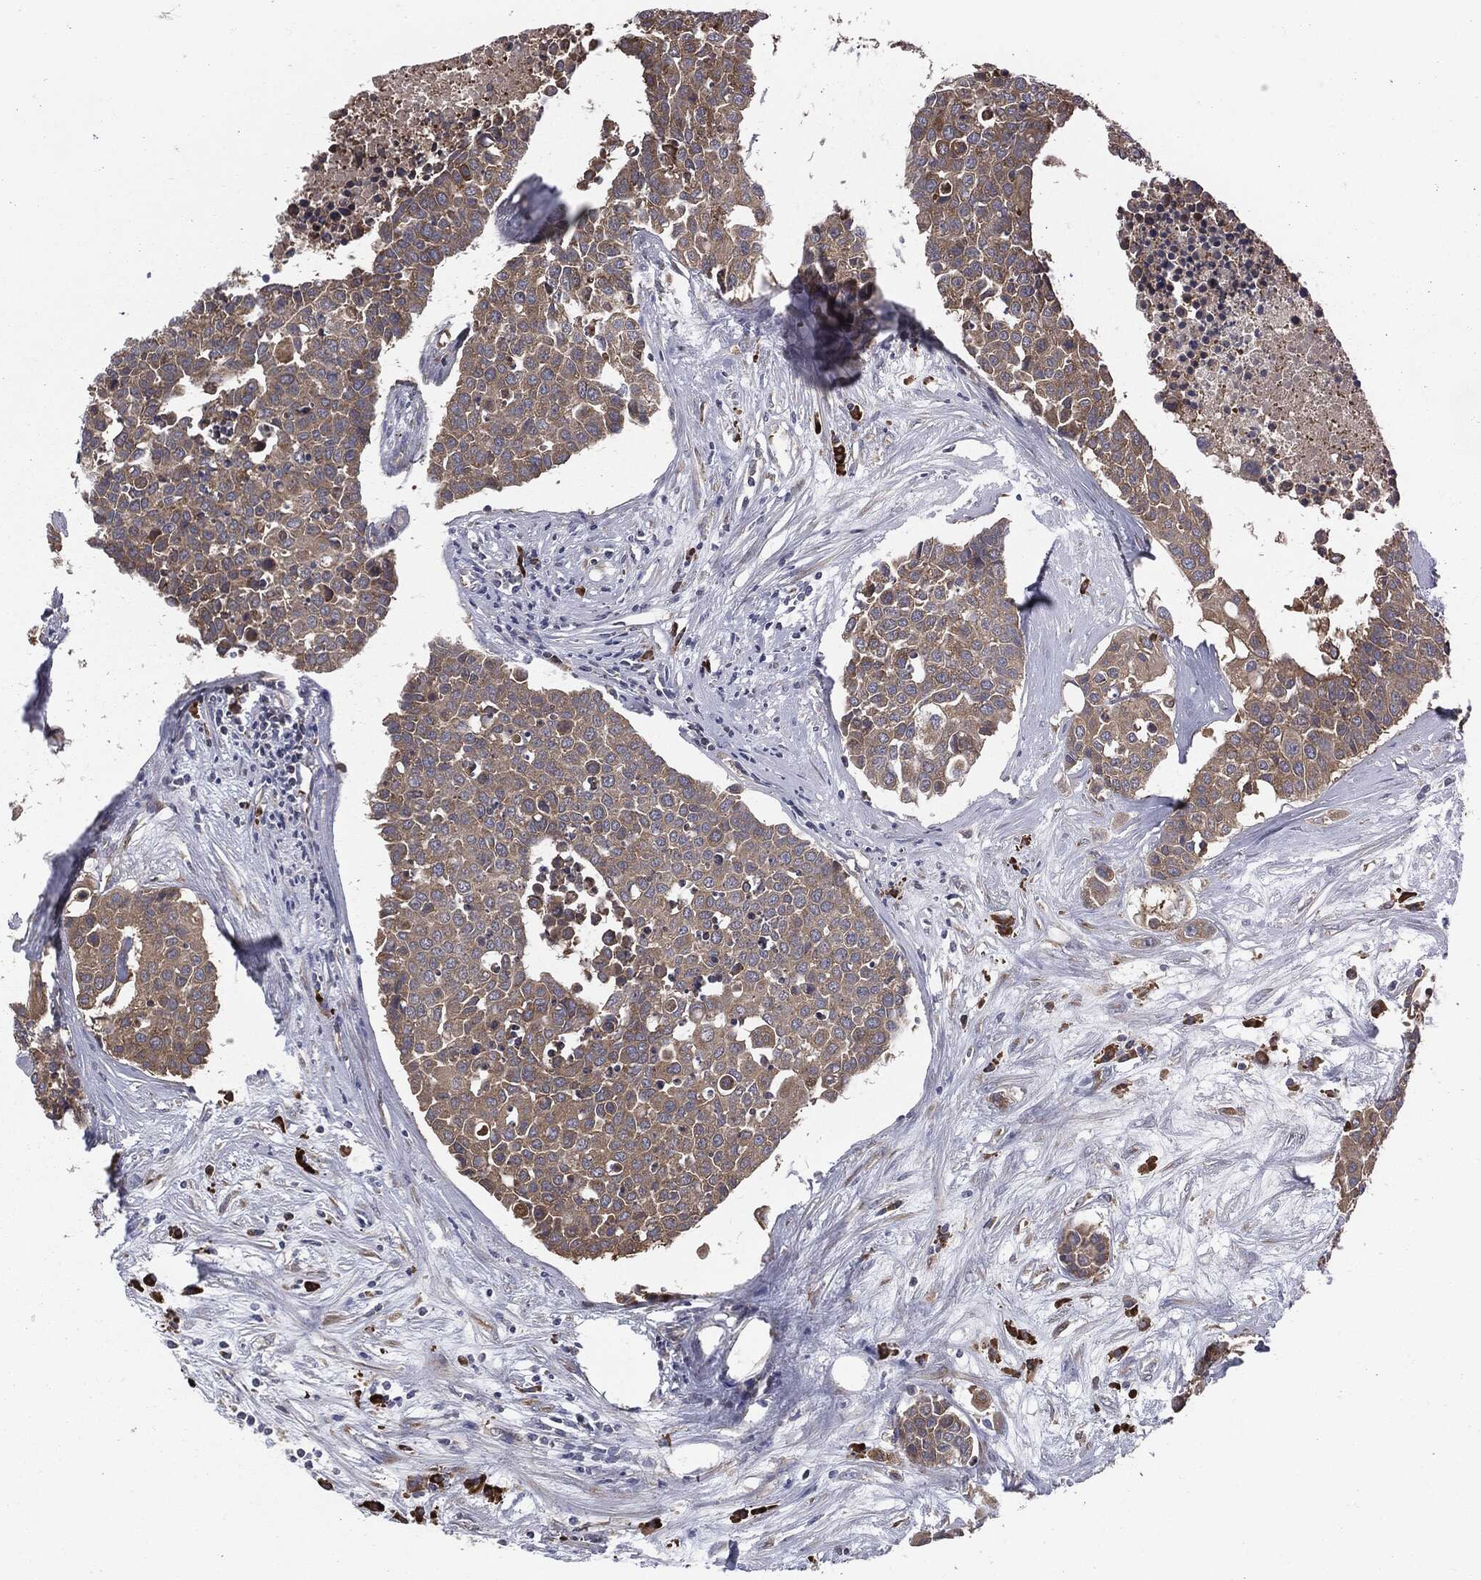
{"staining": {"intensity": "weak", "quantity": ">75%", "location": "cytoplasmic/membranous"}, "tissue": "carcinoid", "cell_type": "Tumor cells", "image_type": "cancer", "snomed": [{"axis": "morphology", "description": "Carcinoid, malignant, NOS"}, {"axis": "topography", "description": "Colon"}], "caption": "Immunohistochemical staining of human carcinoid displays low levels of weak cytoplasmic/membranous staining in approximately >75% of tumor cells. The protein of interest is shown in brown color, while the nuclei are stained blue.", "gene": "PRDX4", "patient": {"sex": "male", "age": 81}}